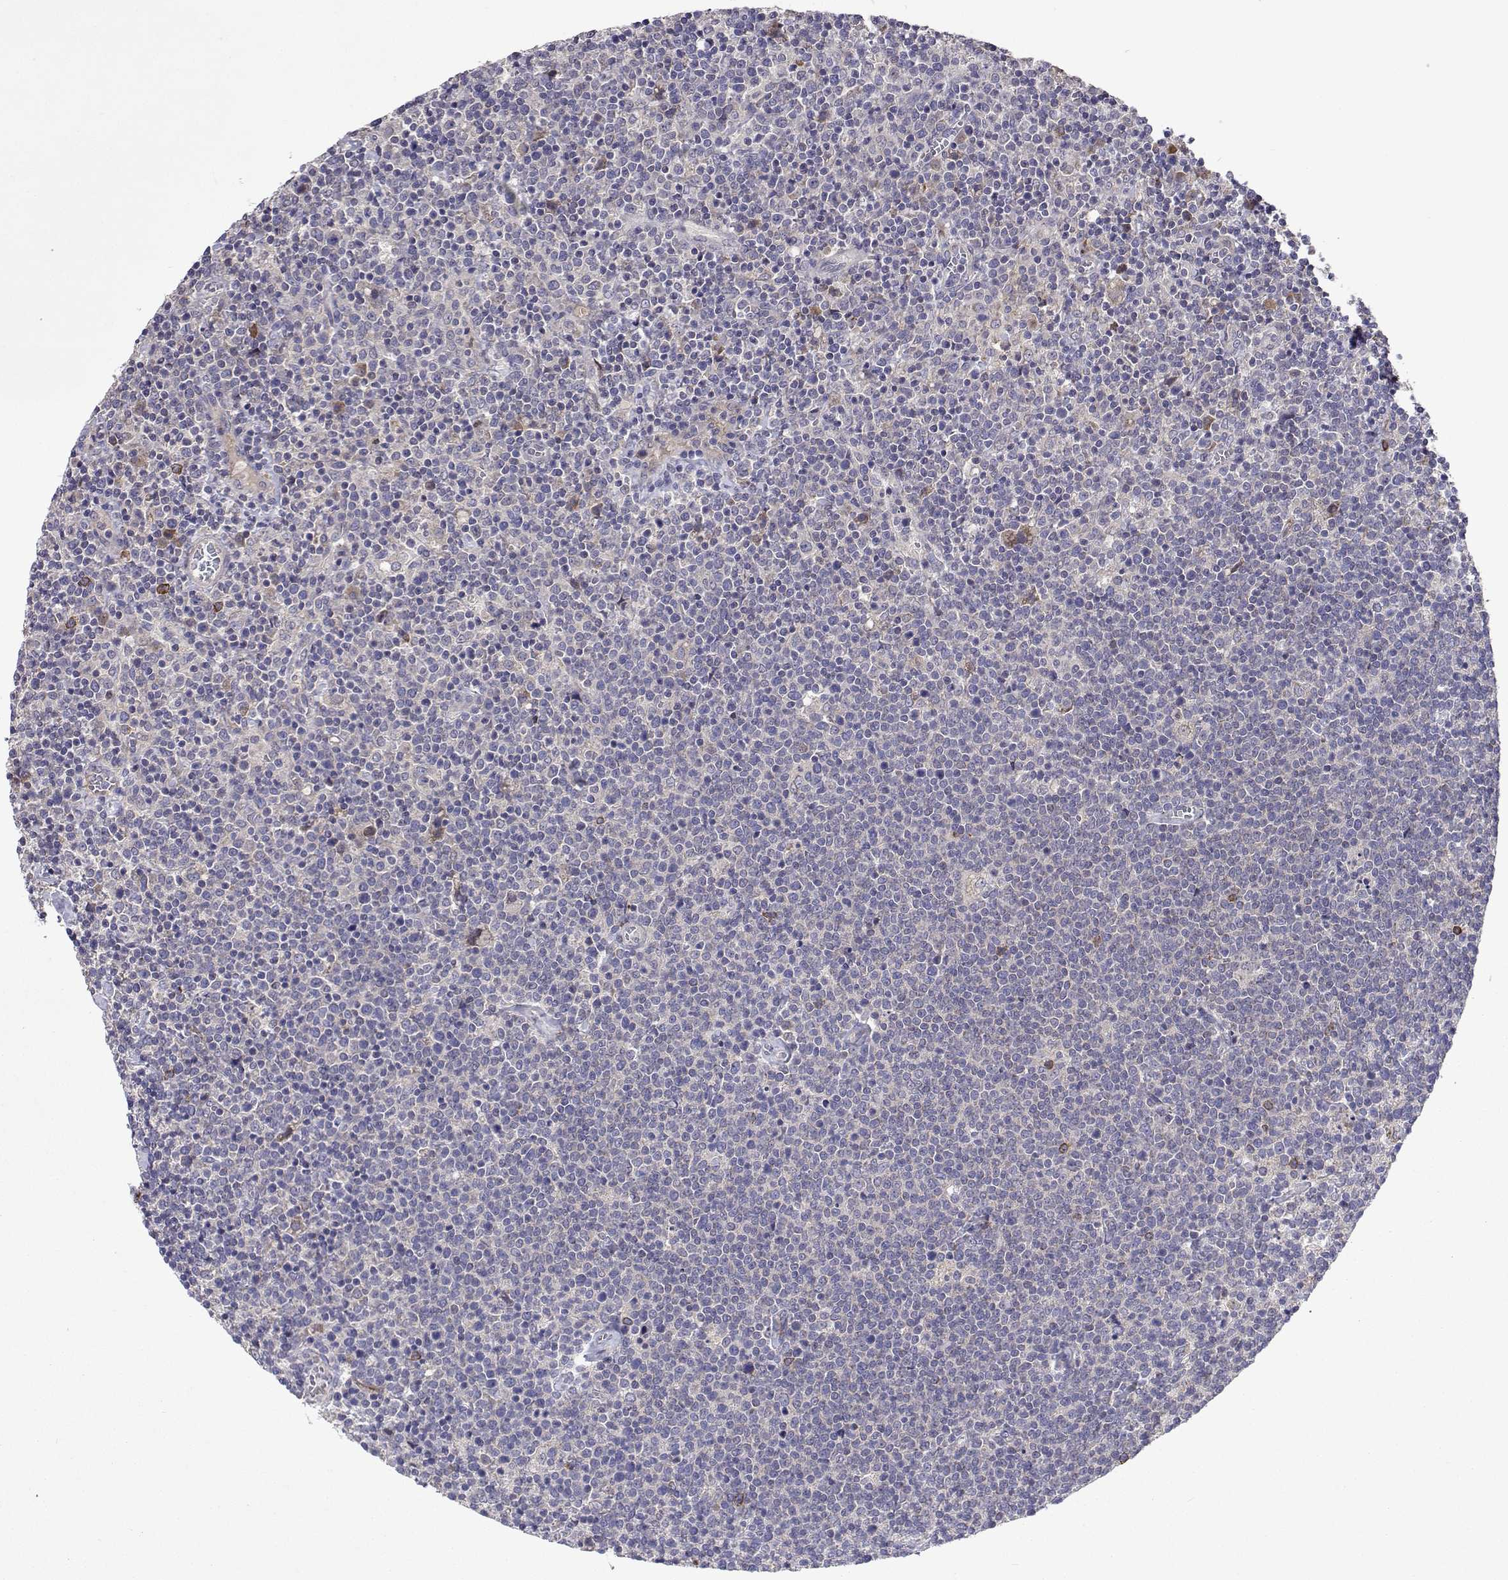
{"staining": {"intensity": "negative", "quantity": "none", "location": "none"}, "tissue": "lymphoma", "cell_type": "Tumor cells", "image_type": "cancer", "snomed": [{"axis": "morphology", "description": "Malignant lymphoma, non-Hodgkin's type, High grade"}, {"axis": "topography", "description": "Lymph node"}], "caption": "Tumor cells are negative for brown protein staining in lymphoma.", "gene": "TARBP2", "patient": {"sex": "male", "age": 61}}